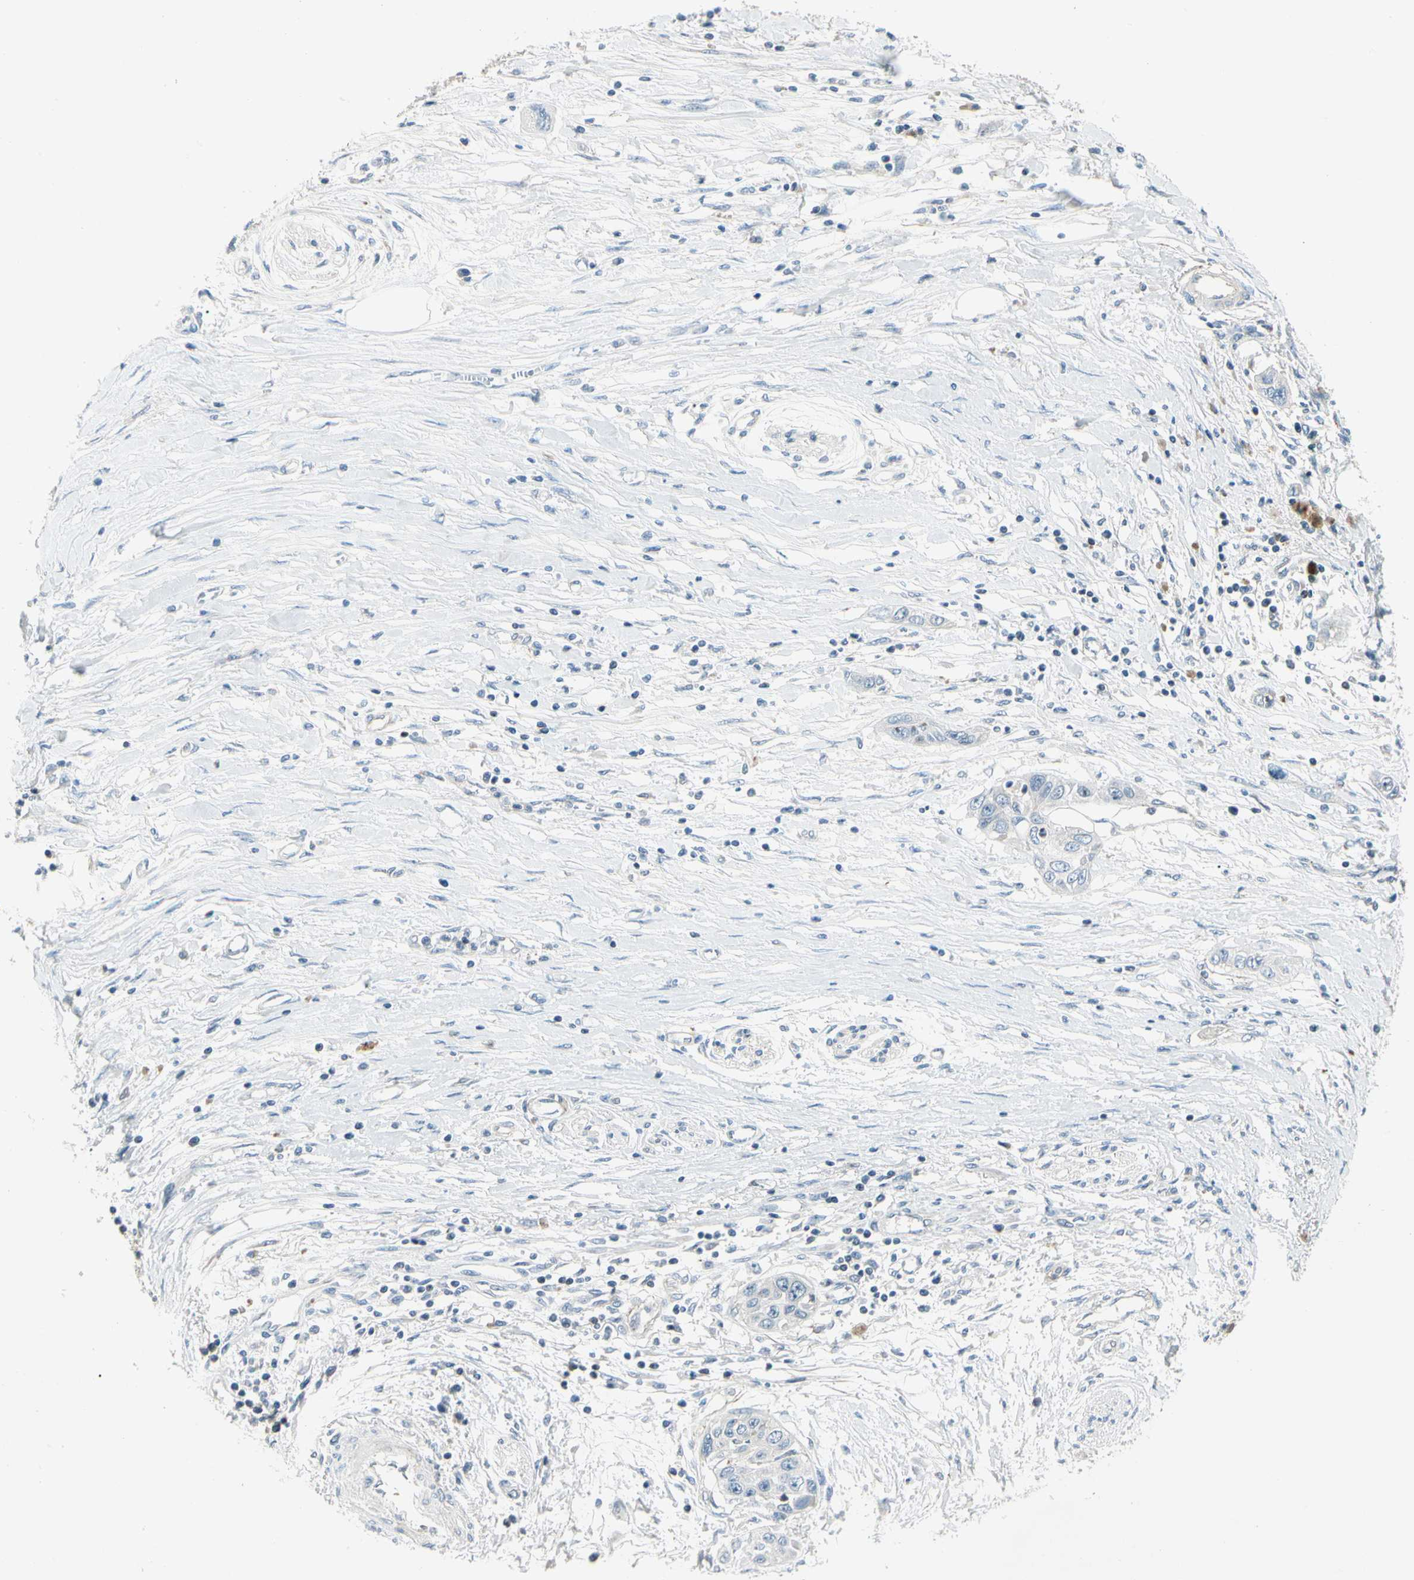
{"staining": {"intensity": "negative", "quantity": "none", "location": "none"}, "tissue": "pancreatic cancer", "cell_type": "Tumor cells", "image_type": "cancer", "snomed": [{"axis": "morphology", "description": "Adenocarcinoma, NOS"}, {"axis": "topography", "description": "Pancreas"}], "caption": "Tumor cells show no significant protein positivity in pancreatic cancer. (Brightfield microscopy of DAB immunohistochemistry (IHC) at high magnification).", "gene": "CDH6", "patient": {"sex": "female", "age": 70}}